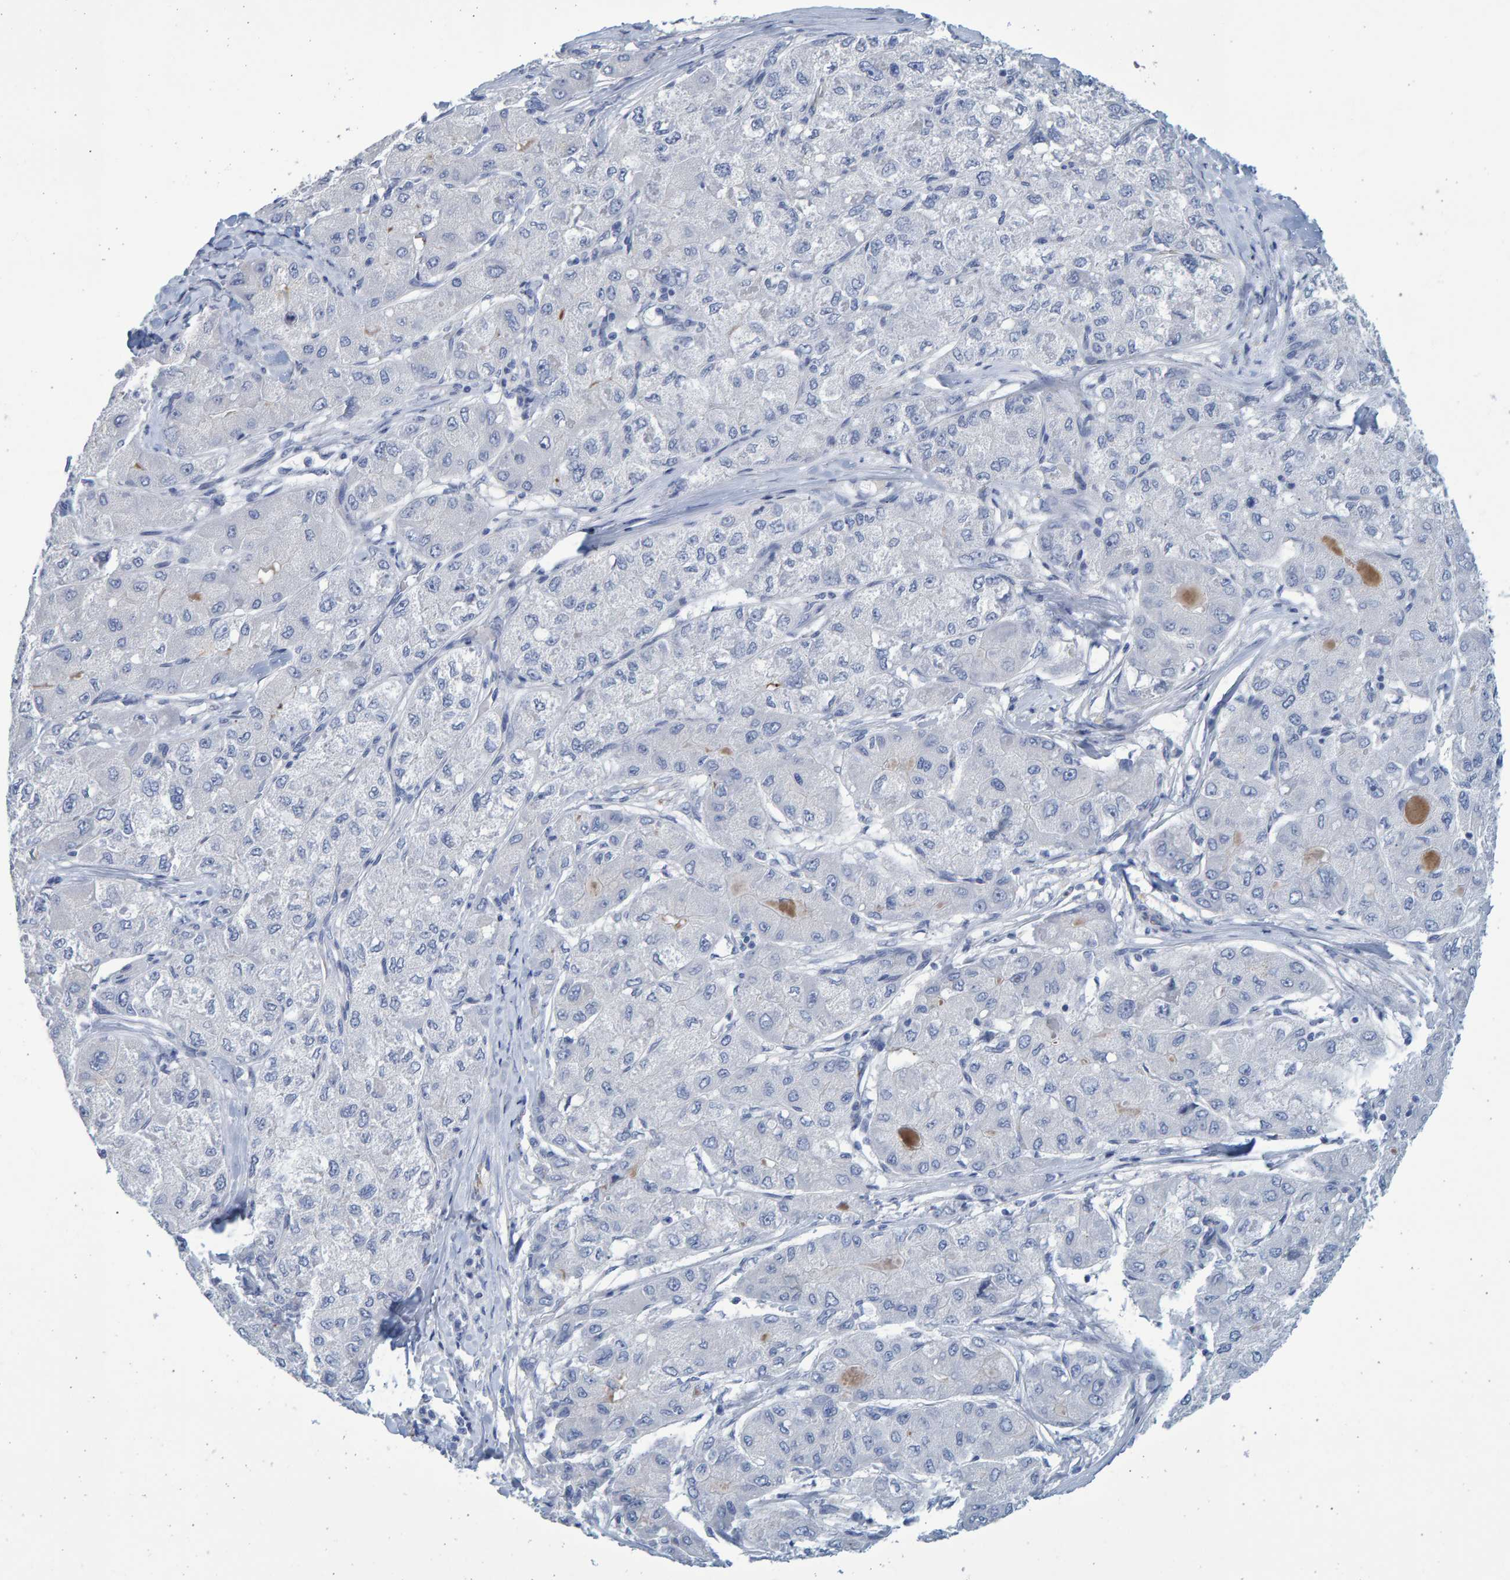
{"staining": {"intensity": "negative", "quantity": "none", "location": "none"}, "tissue": "liver cancer", "cell_type": "Tumor cells", "image_type": "cancer", "snomed": [{"axis": "morphology", "description": "Carcinoma, Hepatocellular, NOS"}, {"axis": "topography", "description": "Liver"}], "caption": "High power microscopy histopathology image of an immunohistochemistry (IHC) micrograph of liver hepatocellular carcinoma, revealing no significant expression in tumor cells.", "gene": "SLC34A3", "patient": {"sex": "male", "age": 80}}